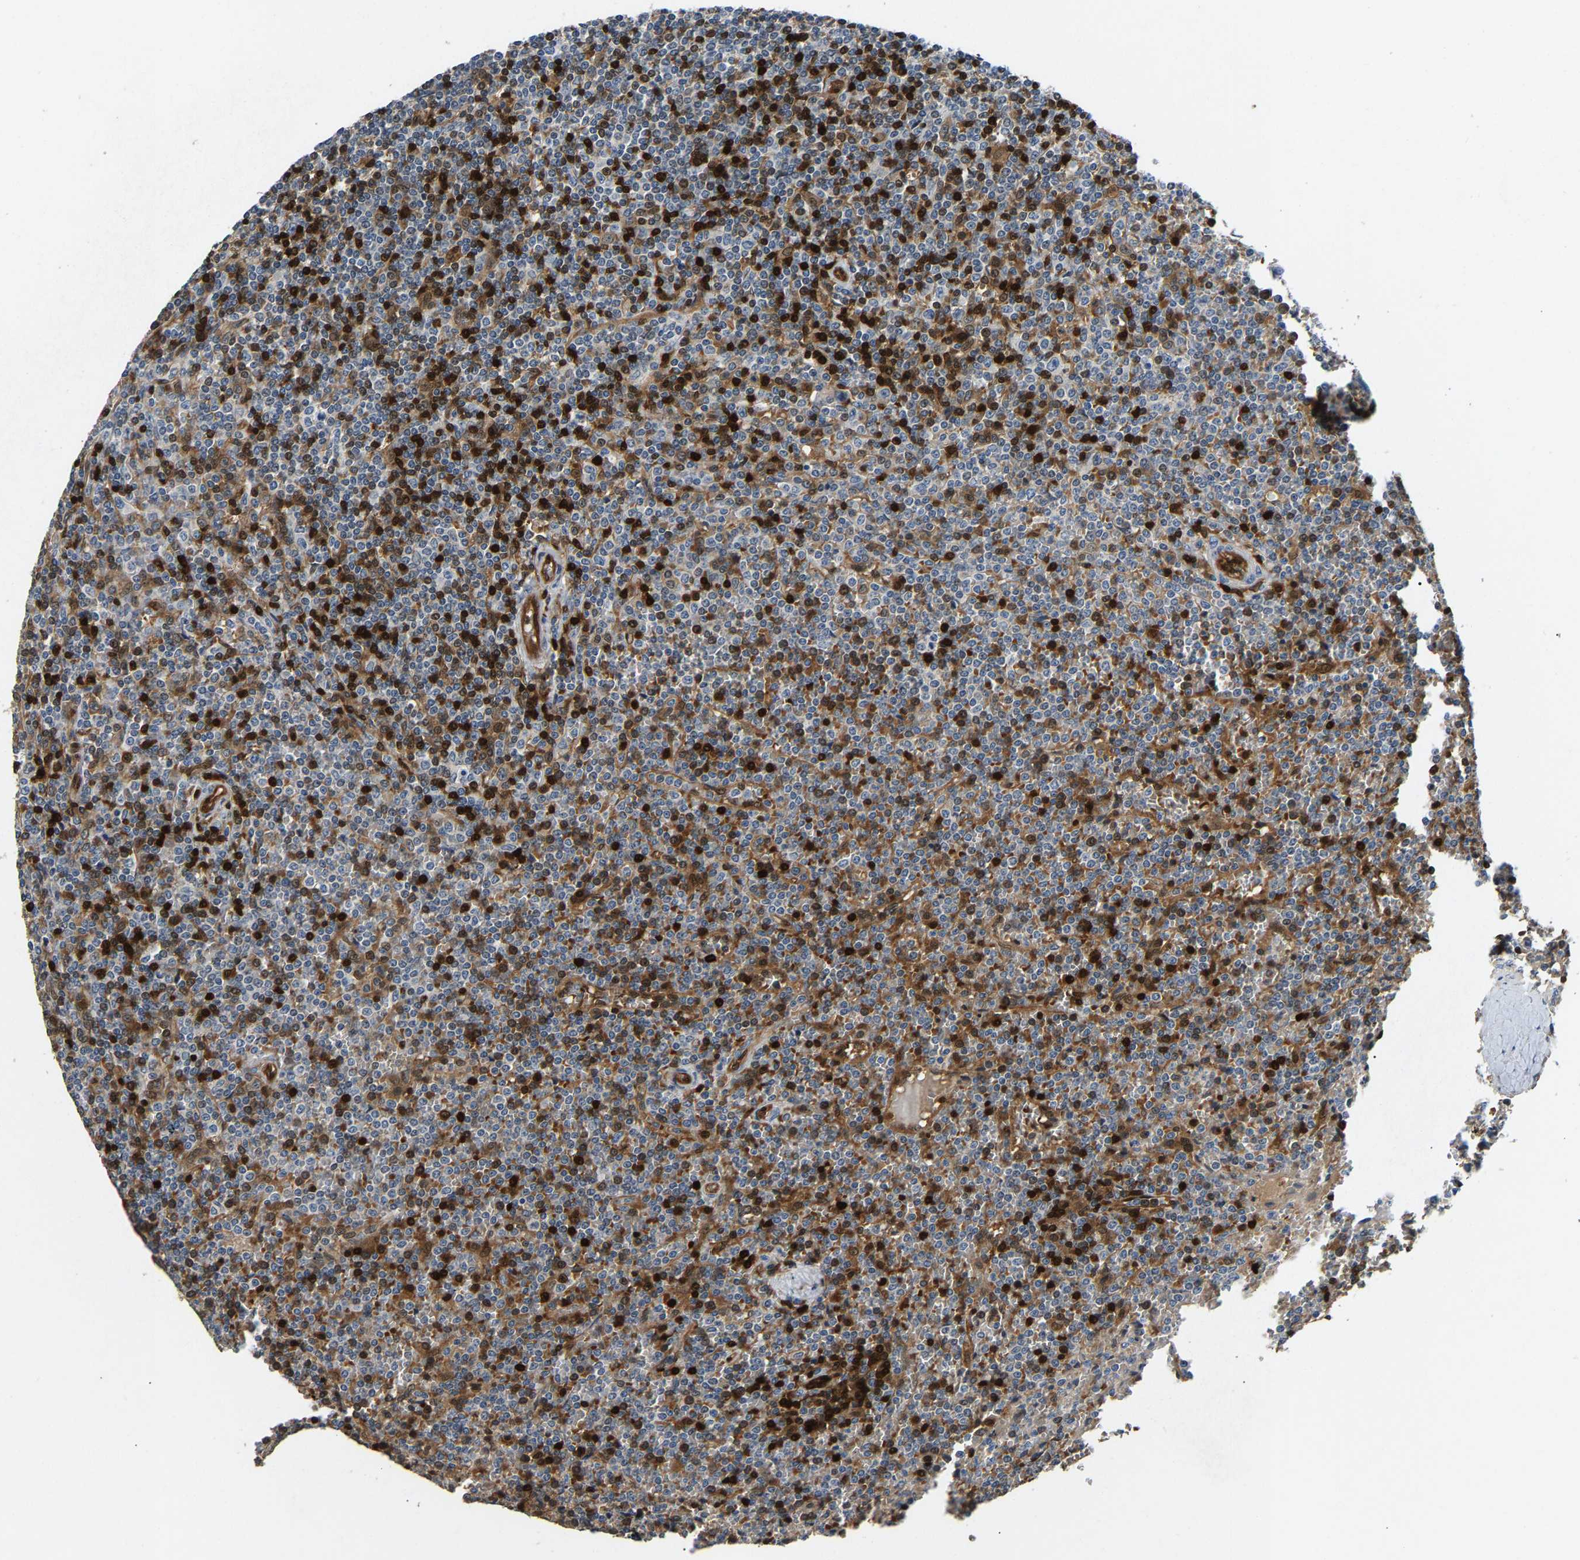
{"staining": {"intensity": "strong", "quantity": "25%-75%", "location": "cytoplasmic/membranous,nuclear"}, "tissue": "lymphoma", "cell_type": "Tumor cells", "image_type": "cancer", "snomed": [{"axis": "morphology", "description": "Malignant lymphoma, non-Hodgkin's type, Low grade"}, {"axis": "topography", "description": "Spleen"}], "caption": "About 25%-75% of tumor cells in low-grade malignant lymphoma, non-Hodgkin's type exhibit strong cytoplasmic/membranous and nuclear protein expression as visualized by brown immunohistochemical staining.", "gene": "GIMAP7", "patient": {"sex": "female", "age": 19}}